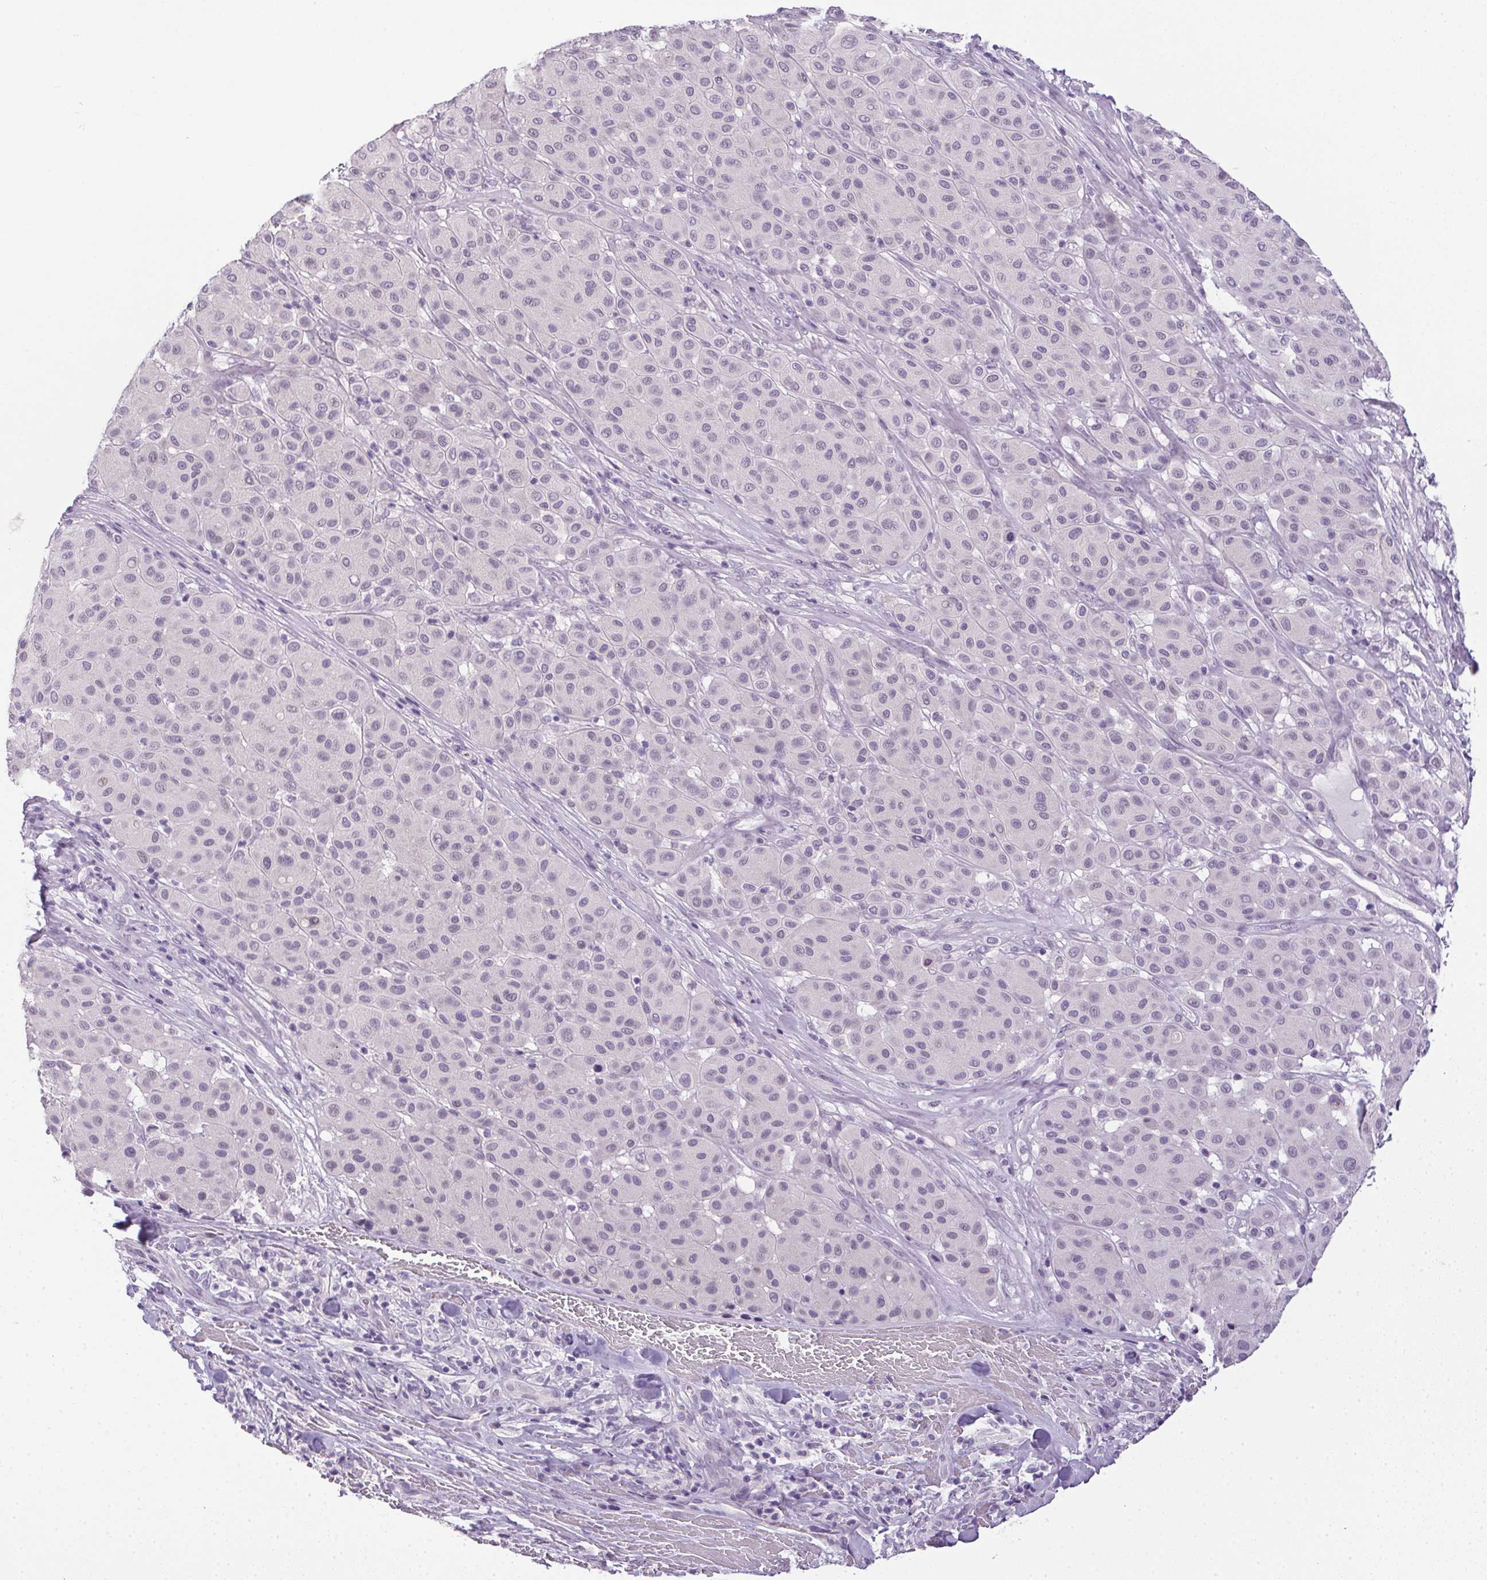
{"staining": {"intensity": "negative", "quantity": "none", "location": "none"}, "tissue": "melanoma", "cell_type": "Tumor cells", "image_type": "cancer", "snomed": [{"axis": "morphology", "description": "Malignant melanoma, Metastatic site"}, {"axis": "topography", "description": "Smooth muscle"}], "caption": "Melanoma was stained to show a protein in brown. There is no significant positivity in tumor cells. Brightfield microscopy of immunohistochemistry stained with DAB (3,3'-diaminobenzidine) (brown) and hematoxylin (blue), captured at high magnification.", "gene": "PRL", "patient": {"sex": "male", "age": 41}}